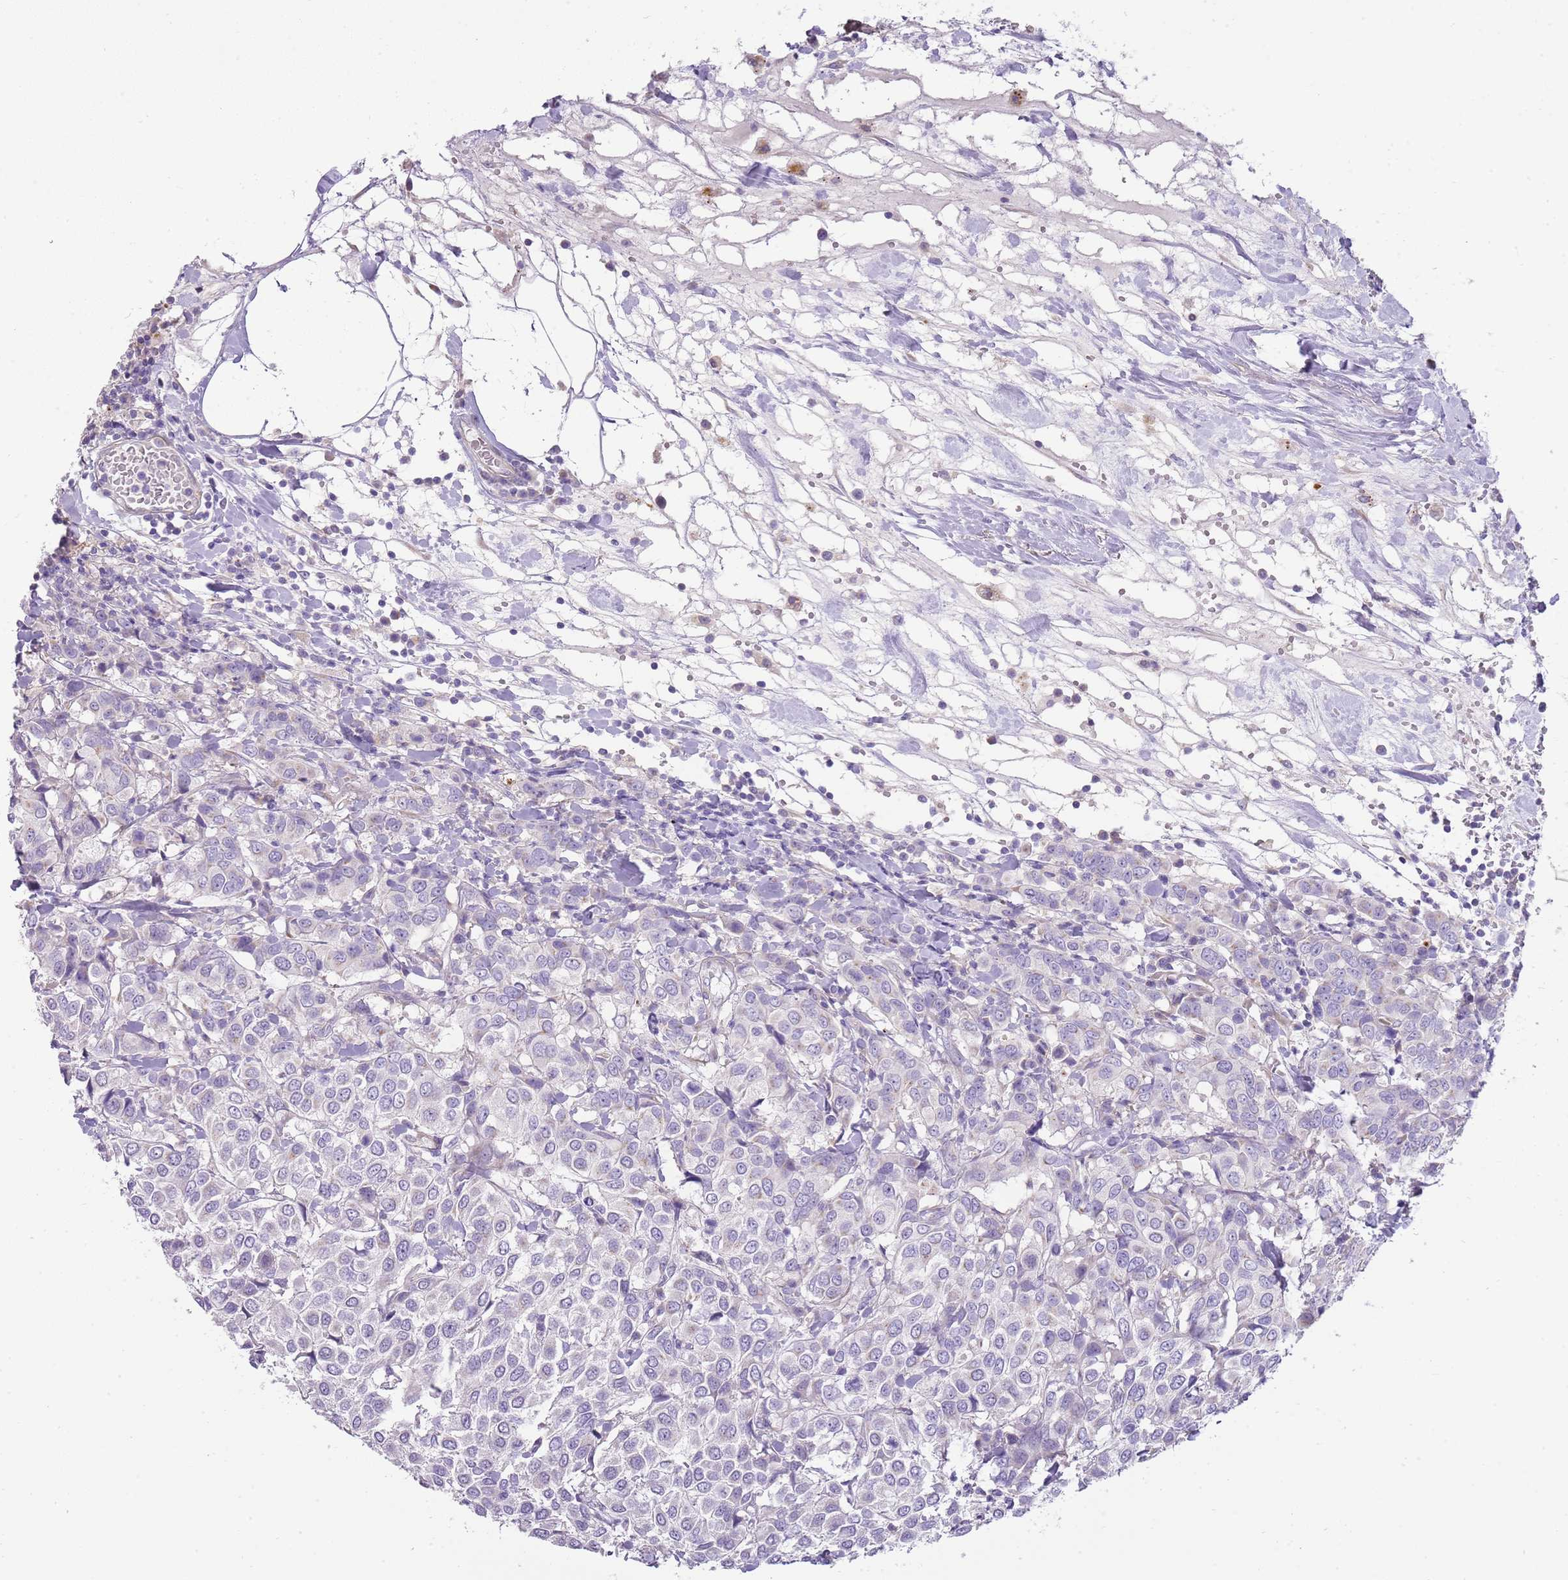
{"staining": {"intensity": "negative", "quantity": "none", "location": "none"}, "tissue": "breast cancer", "cell_type": "Tumor cells", "image_type": "cancer", "snomed": [{"axis": "morphology", "description": "Duct carcinoma"}, {"axis": "topography", "description": "Breast"}], "caption": "Photomicrograph shows no protein positivity in tumor cells of intraductal carcinoma (breast) tissue. The staining is performed using DAB brown chromogen with nuclei counter-stained in using hematoxylin.", "gene": "DIPK1C", "patient": {"sex": "female", "age": 55}}